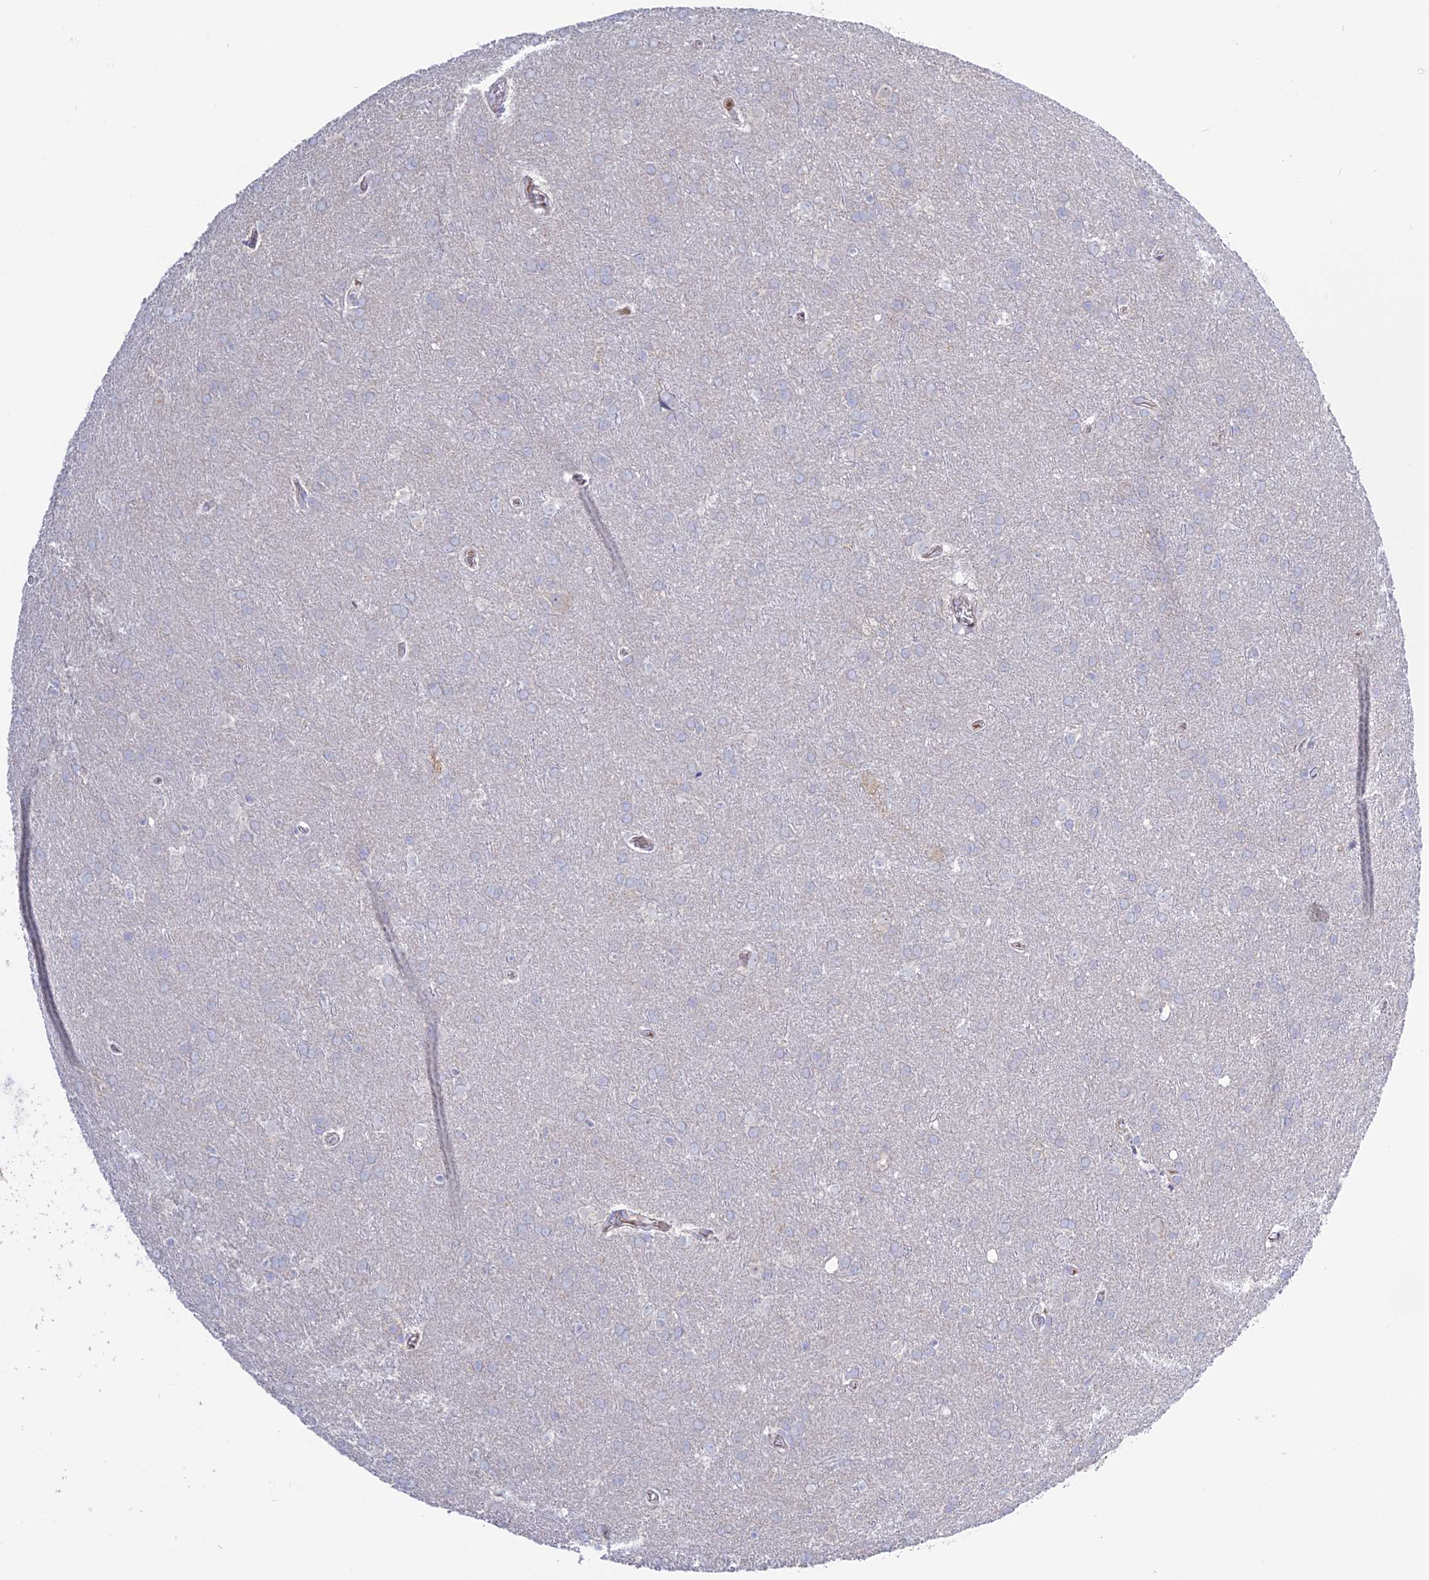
{"staining": {"intensity": "negative", "quantity": "none", "location": "none"}, "tissue": "glioma", "cell_type": "Tumor cells", "image_type": "cancer", "snomed": [{"axis": "morphology", "description": "Glioma, malignant, Low grade"}, {"axis": "topography", "description": "Brain"}], "caption": "Tumor cells show no significant staining in malignant low-grade glioma.", "gene": "ADGRA1", "patient": {"sex": "female", "age": 32}}